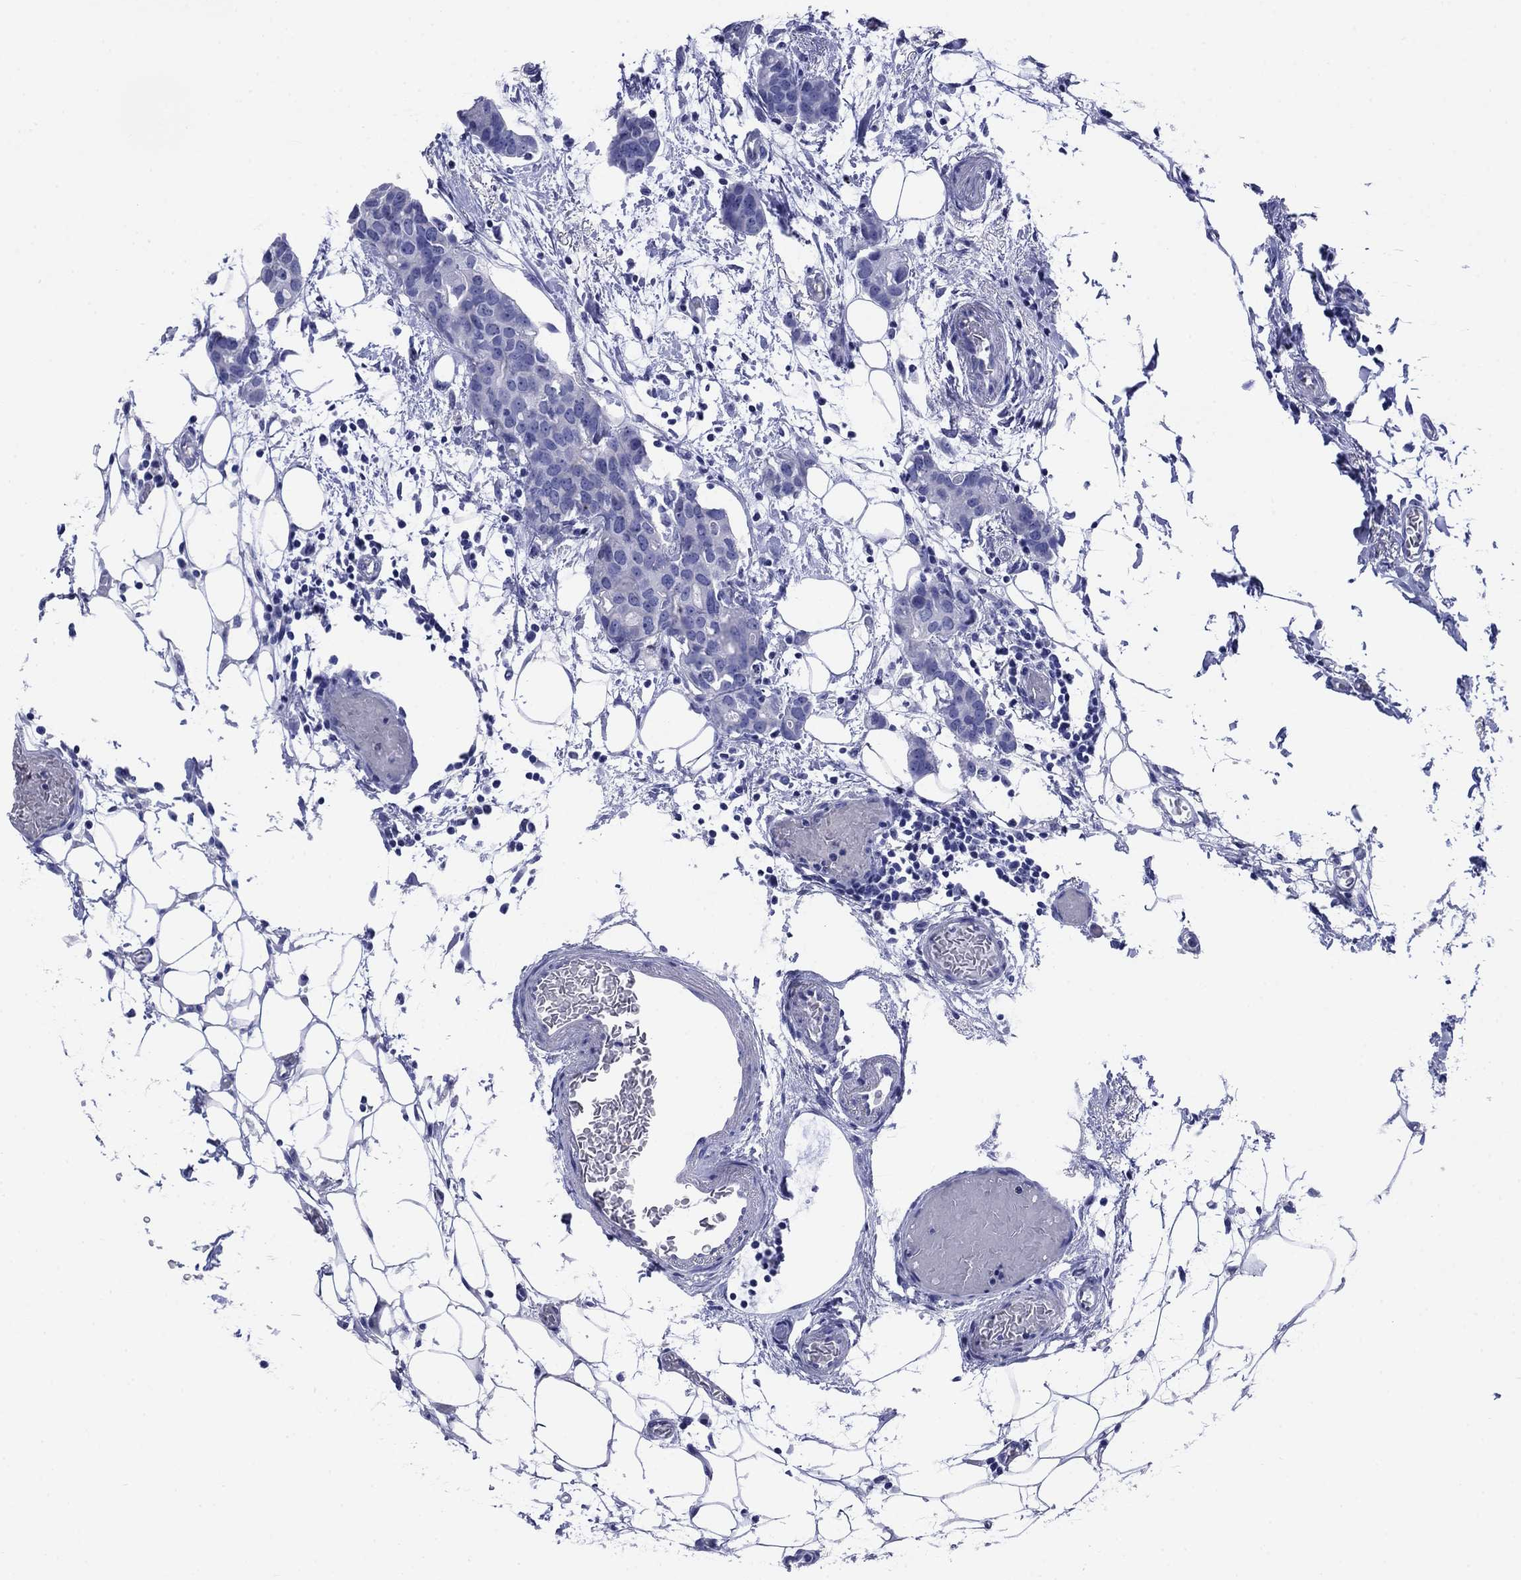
{"staining": {"intensity": "negative", "quantity": "none", "location": "none"}, "tissue": "breast cancer", "cell_type": "Tumor cells", "image_type": "cancer", "snomed": [{"axis": "morphology", "description": "Duct carcinoma"}, {"axis": "topography", "description": "Breast"}], "caption": "Tumor cells are negative for brown protein staining in breast infiltrating ductal carcinoma. Nuclei are stained in blue.", "gene": "SLC1A2", "patient": {"sex": "female", "age": 83}}